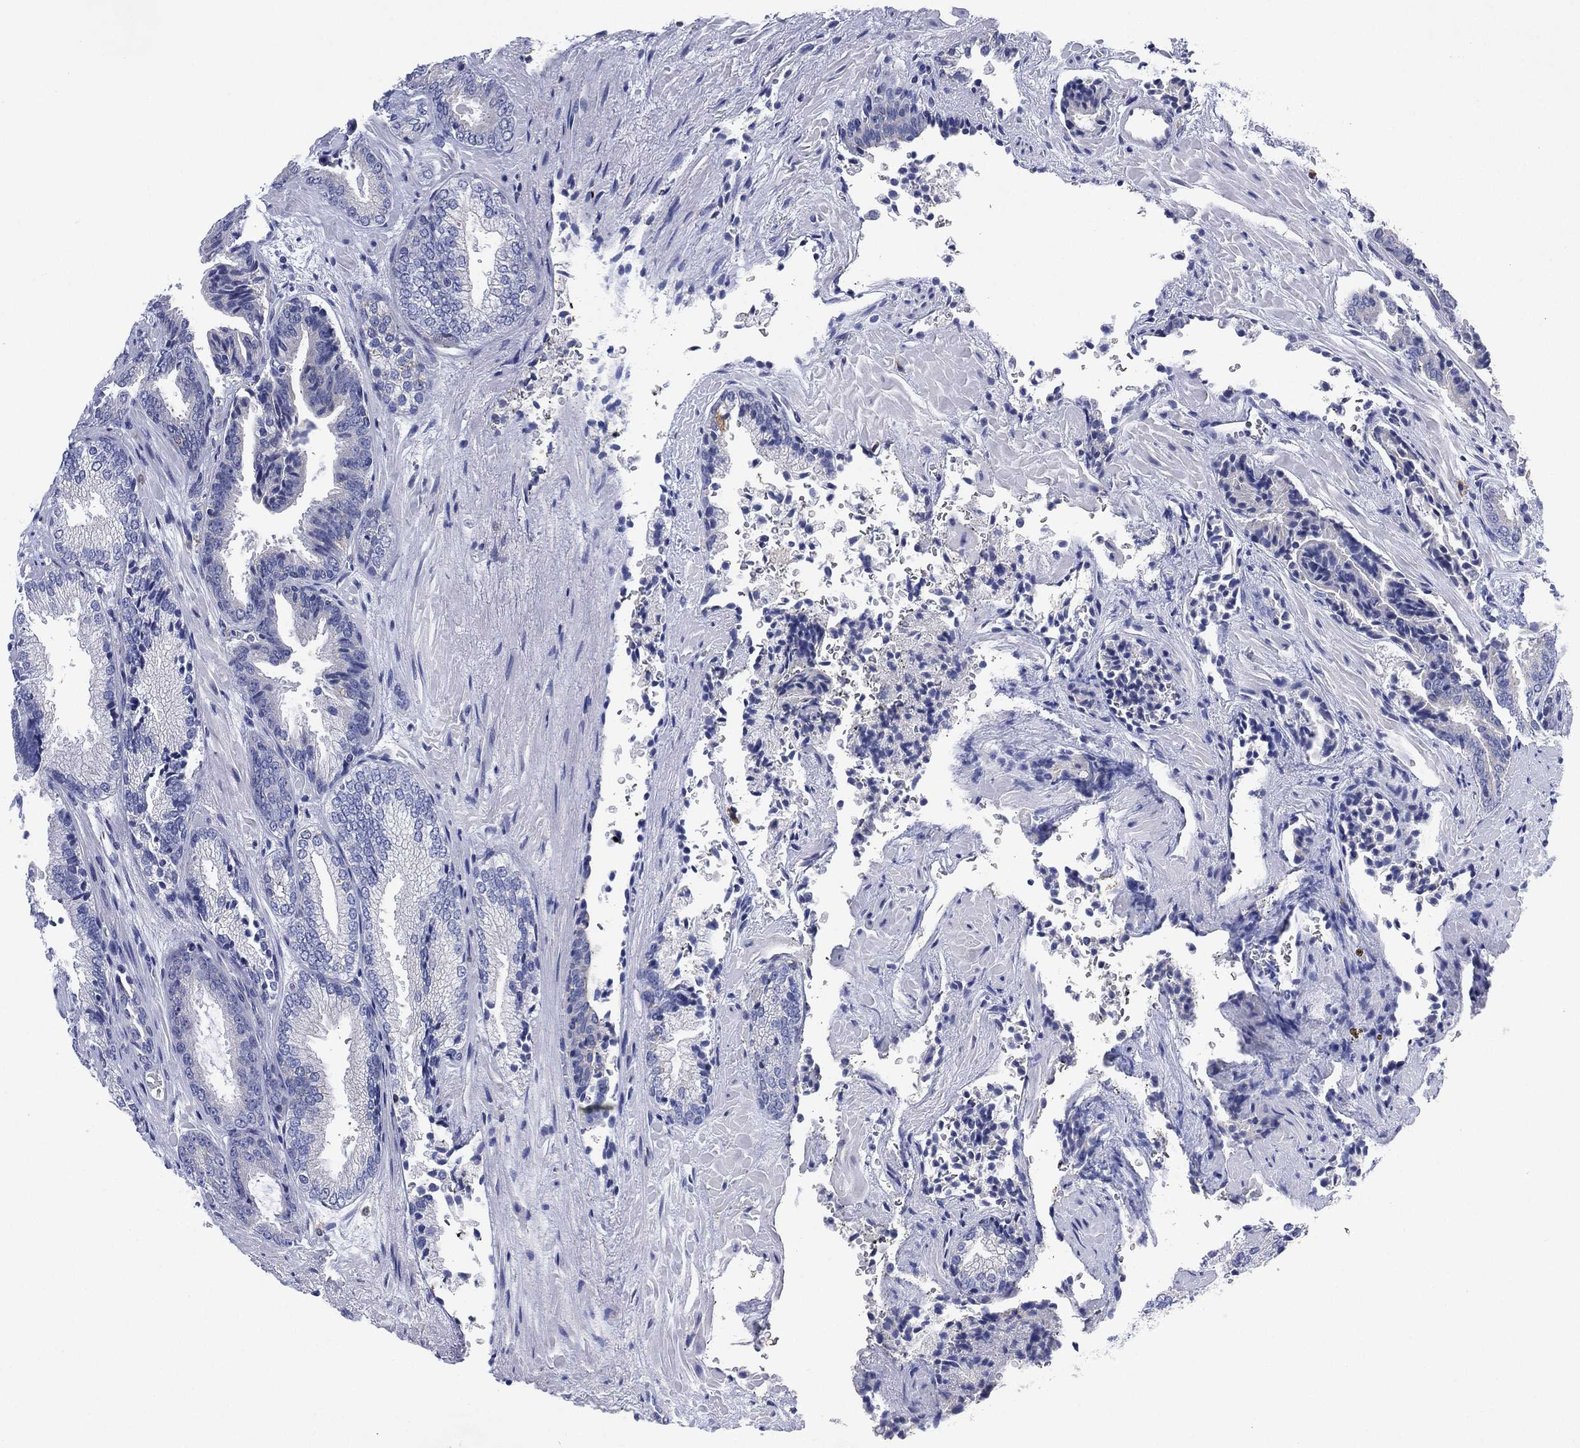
{"staining": {"intensity": "negative", "quantity": "none", "location": "none"}, "tissue": "prostate cancer", "cell_type": "Tumor cells", "image_type": "cancer", "snomed": [{"axis": "morphology", "description": "Adenocarcinoma, Low grade"}, {"axis": "topography", "description": "Prostate"}], "caption": "Human prostate cancer stained for a protein using IHC reveals no staining in tumor cells.", "gene": "CHRNA3", "patient": {"sex": "male", "age": 68}}